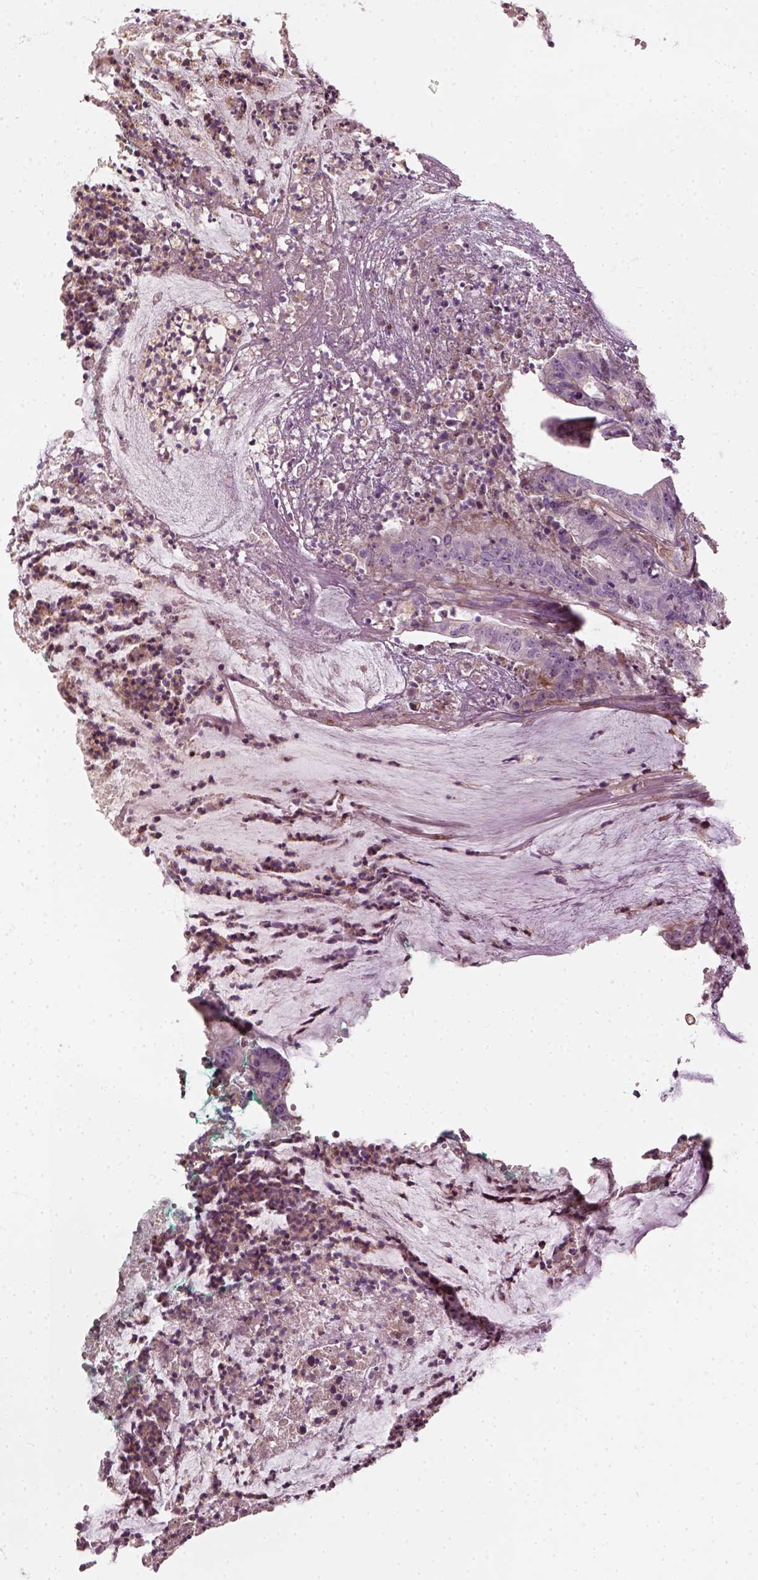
{"staining": {"intensity": "negative", "quantity": "none", "location": "none"}, "tissue": "colorectal cancer", "cell_type": "Tumor cells", "image_type": "cancer", "snomed": [{"axis": "morphology", "description": "Adenocarcinoma, NOS"}, {"axis": "topography", "description": "Colon"}], "caption": "An image of human colorectal cancer (adenocarcinoma) is negative for staining in tumor cells. The staining was performed using DAB (3,3'-diaminobenzidine) to visualize the protein expression in brown, while the nuclei were stained in blue with hematoxylin (Magnification: 20x).", "gene": "DNASE1L1", "patient": {"sex": "female", "age": 78}}